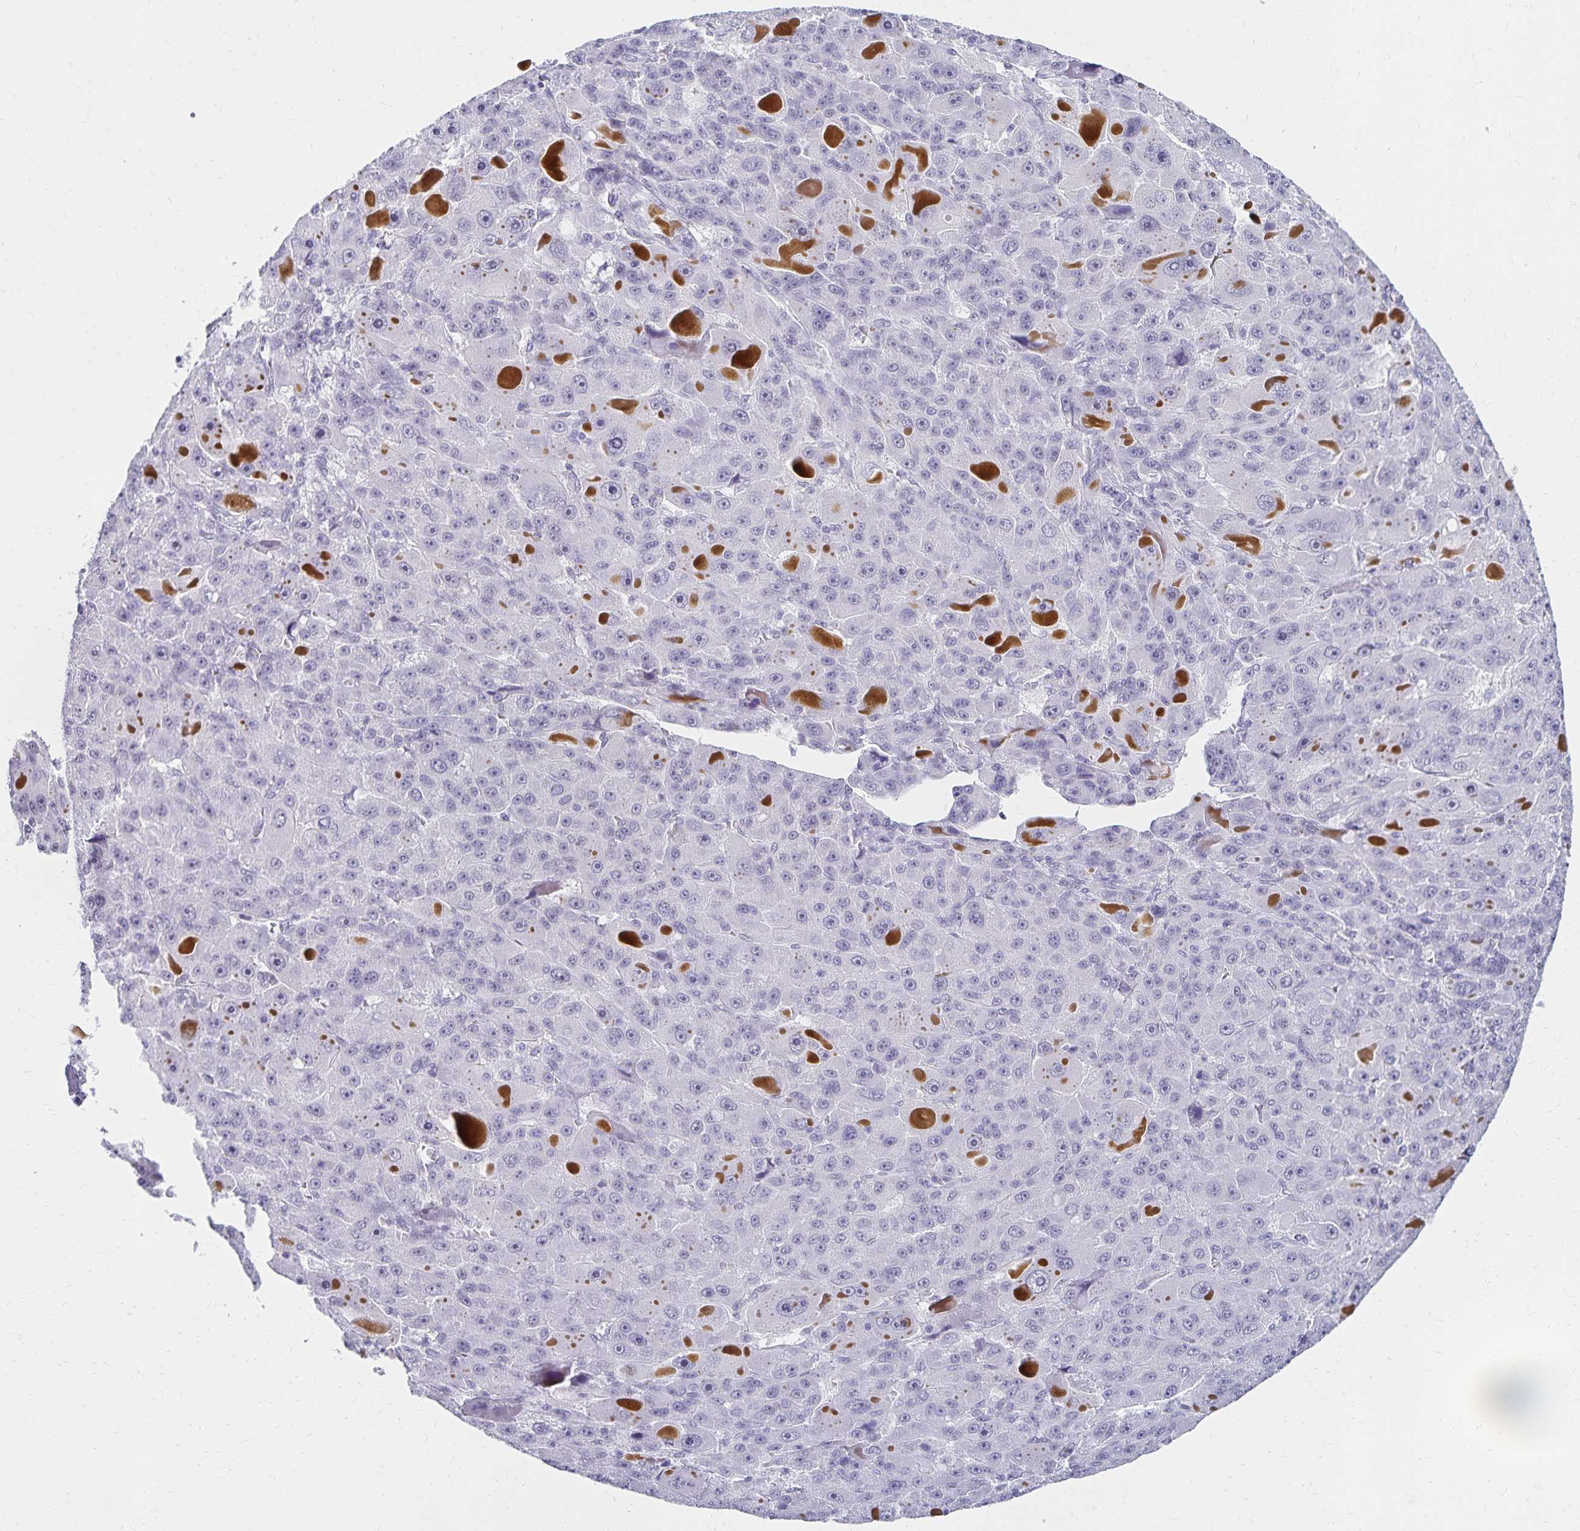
{"staining": {"intensity": "negative", "quantity": "none", "location": "none"}, "tissue": "liver cancer", "cell_type": "Tumor cells", "image_type": "cancer", "snomed": [{"axis": "morphology", "description": "Carcinoma, Hepatocellular, NOS"}, {"axis": "topography", "description": "Liver"}], "caption": "Immunohistochemistry (IHC) image of liver hepatocellular carcinoma stained for a protein (brown), which shows no expression in tumor cells.", "gene": "C20orf85", "patient": {"sex": "male", "age": 76}}